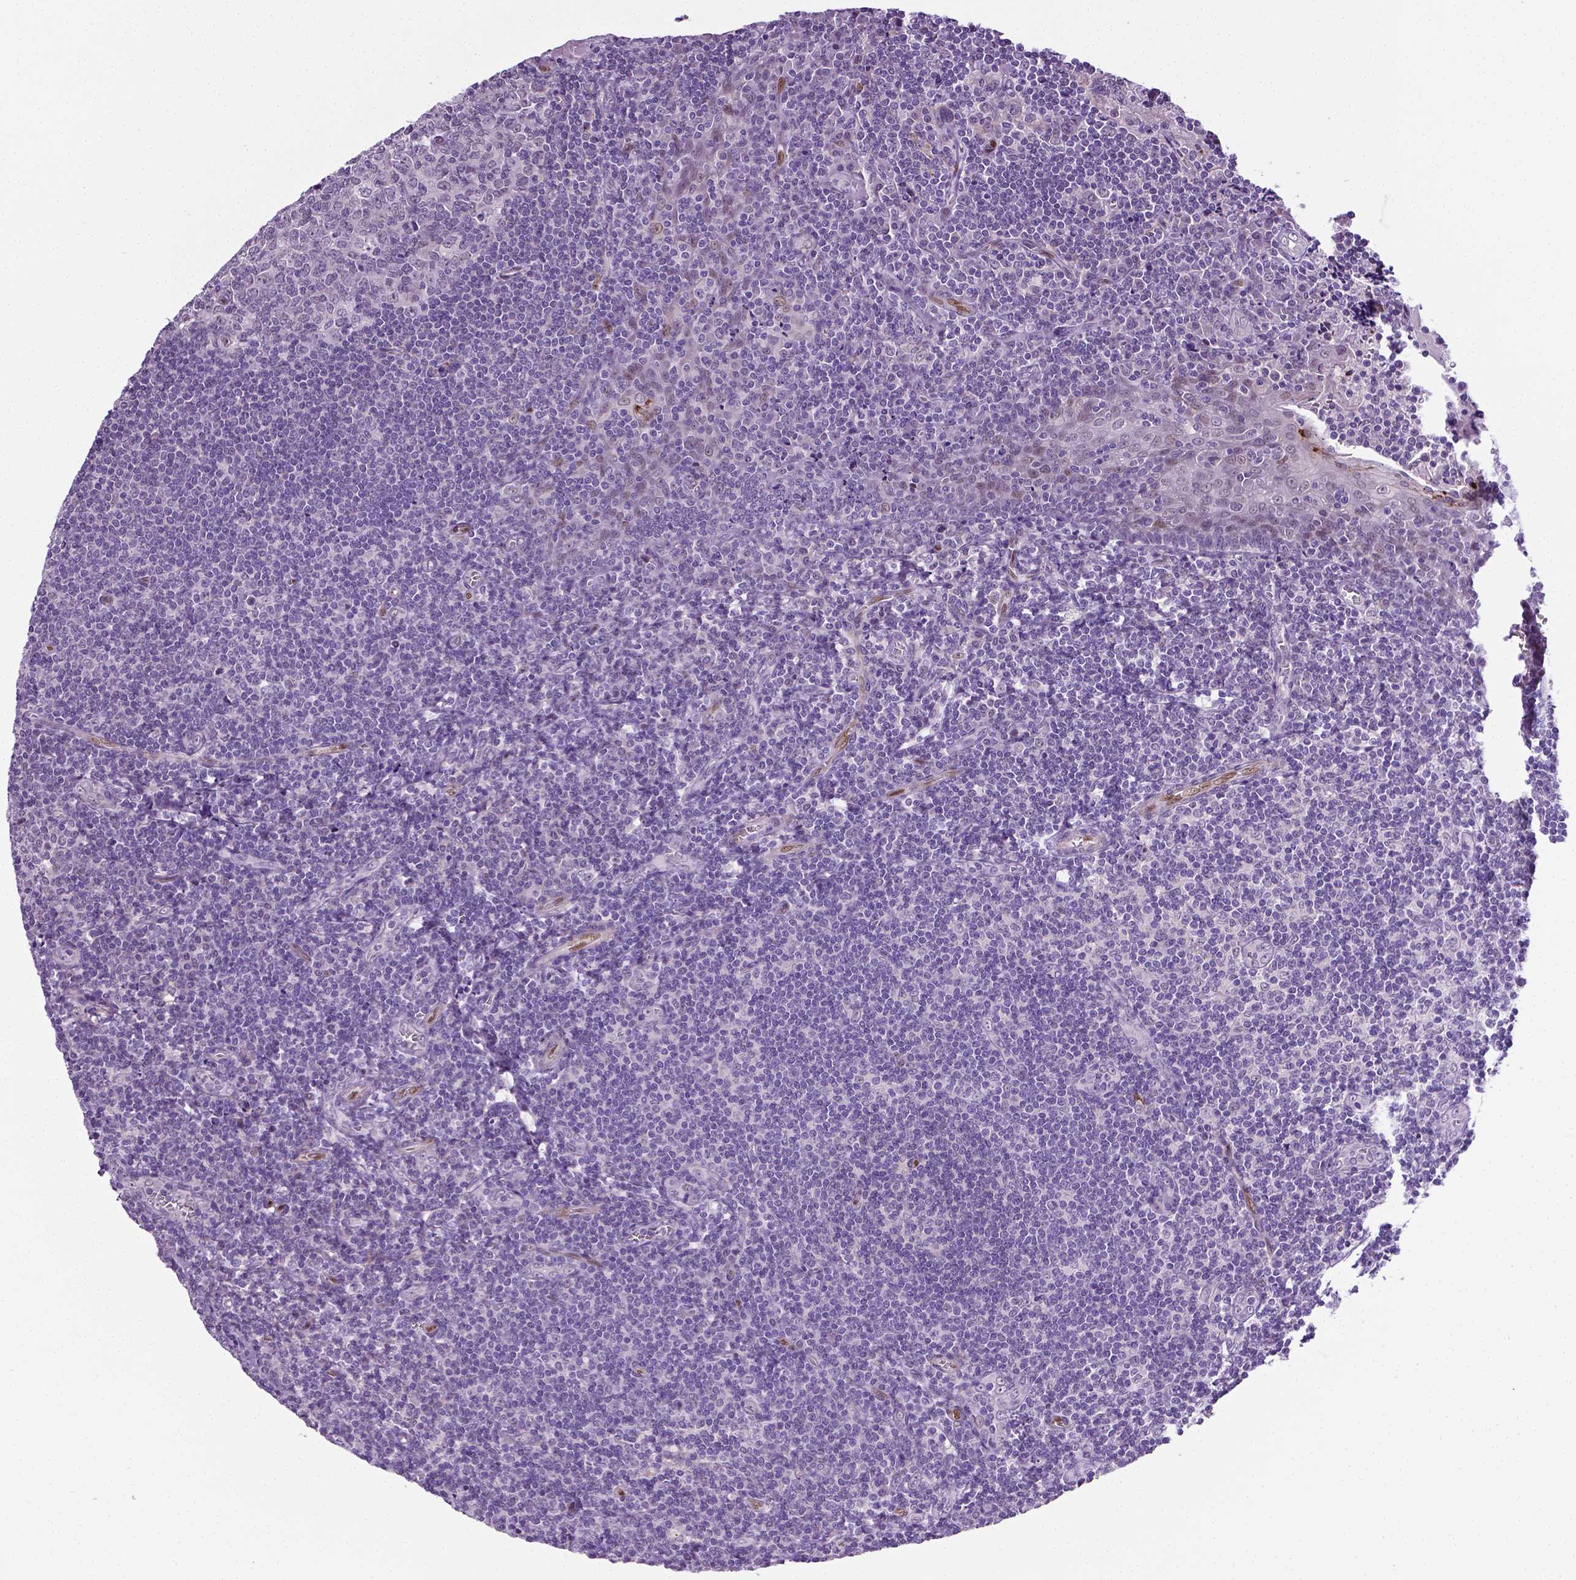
{"staining": {"intensity": "negative", "quantity": "none", "location": "none"}, "tissue": "tonsil", "cell_type": "Germinal center cells", "image_type": "normal", "snomed": [{"axis": "morphology", "description": "Normal tissue, NOS"}, {"axis": "morphology", "description": "Inflammation, NOS"}, {"axis": "topography", "description": "Tonsil"}], "caption": "Histopathology image shows no significant protein expression in germinal center cells of benign tonsil. (DAB (3,3'-diaminobenzidine) IHC, high magnification).", "gene": "PTGER3", "patient": {"sex": "female", "age": 31}}